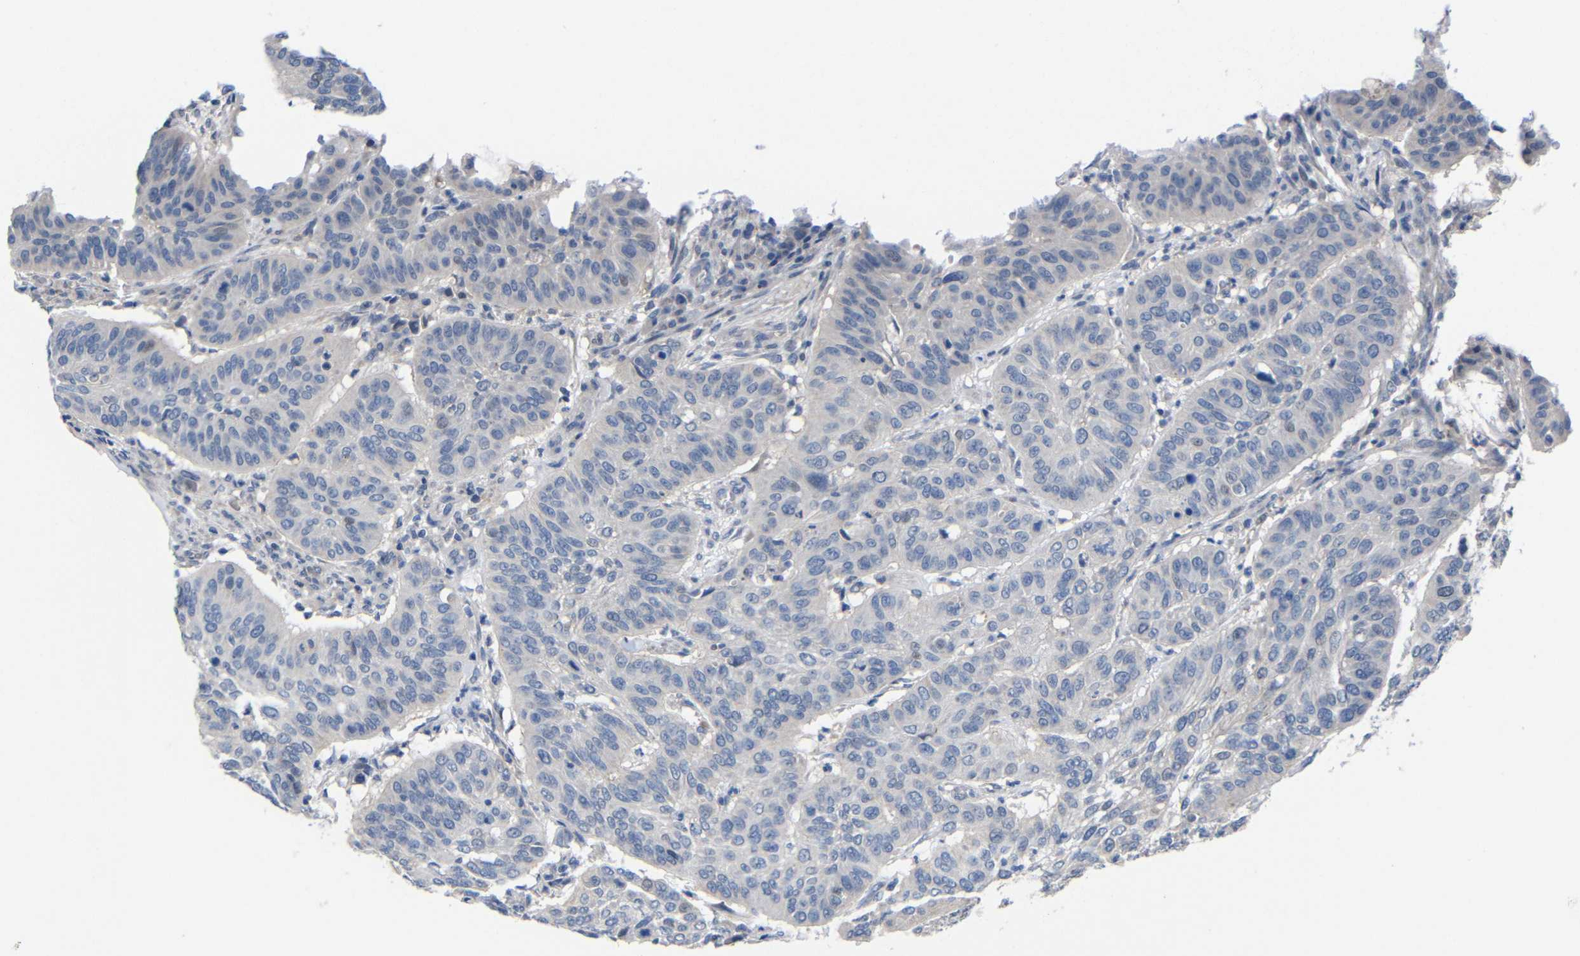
{"staining": {"intensity": "negative", "quantity": "none", "location": "none"}, "tissue": "cervical cancer", "cell_type": "Tumor cells", "image_type": "cancer", "snomed": [{"axis": "morphology", "description": "Squamous cell carcinoma, NOS"}, {"axis": "topography", "description": "Cervix"}], "caption": "A histopathology image of cervical squamous cell carcinoma stained for a protein shows no brown staining in tumor cells.", "gene": "CMTM1", "patient": {"sex": "female", "age": 39}}